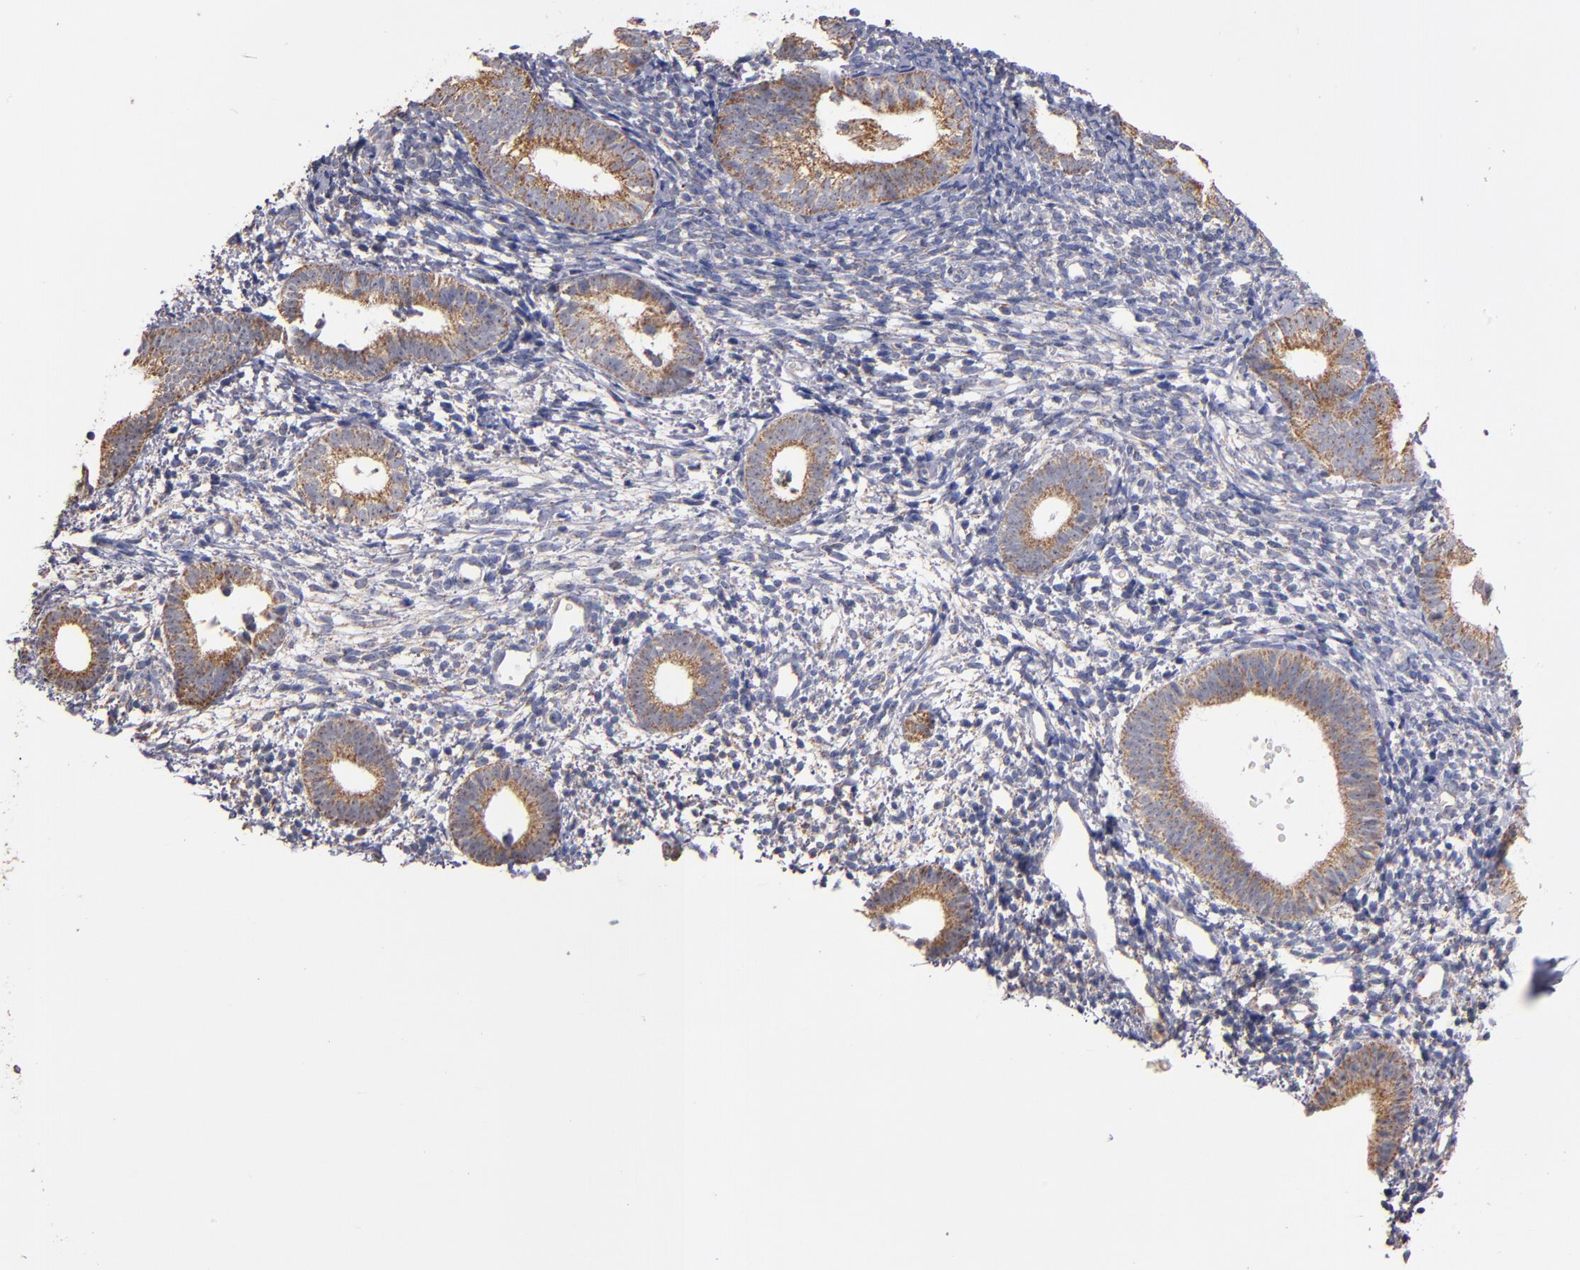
{"staining": {"intensity": "weak", "quantity": "<25%", "location": "cytoplasmic/membranous"}, "tissue": "endometrium", "cell_type": "Cells in endometrial stroma", "image_type": "normal", "snomed": [{"axis": "morphology", "description": "Normal tissue, NOS"}, {"axis": "topography", "description": "Smooth muscle"}, {"axis": "topography", "description": "Endometrium"}], "caption": "Immunohistochemistry (IHC) of normal human endometrium demonstrates no positivity in cells in endometrial stroma.", "gene": "DIABLO", "patient": {"sex": "female", "age": 57}}